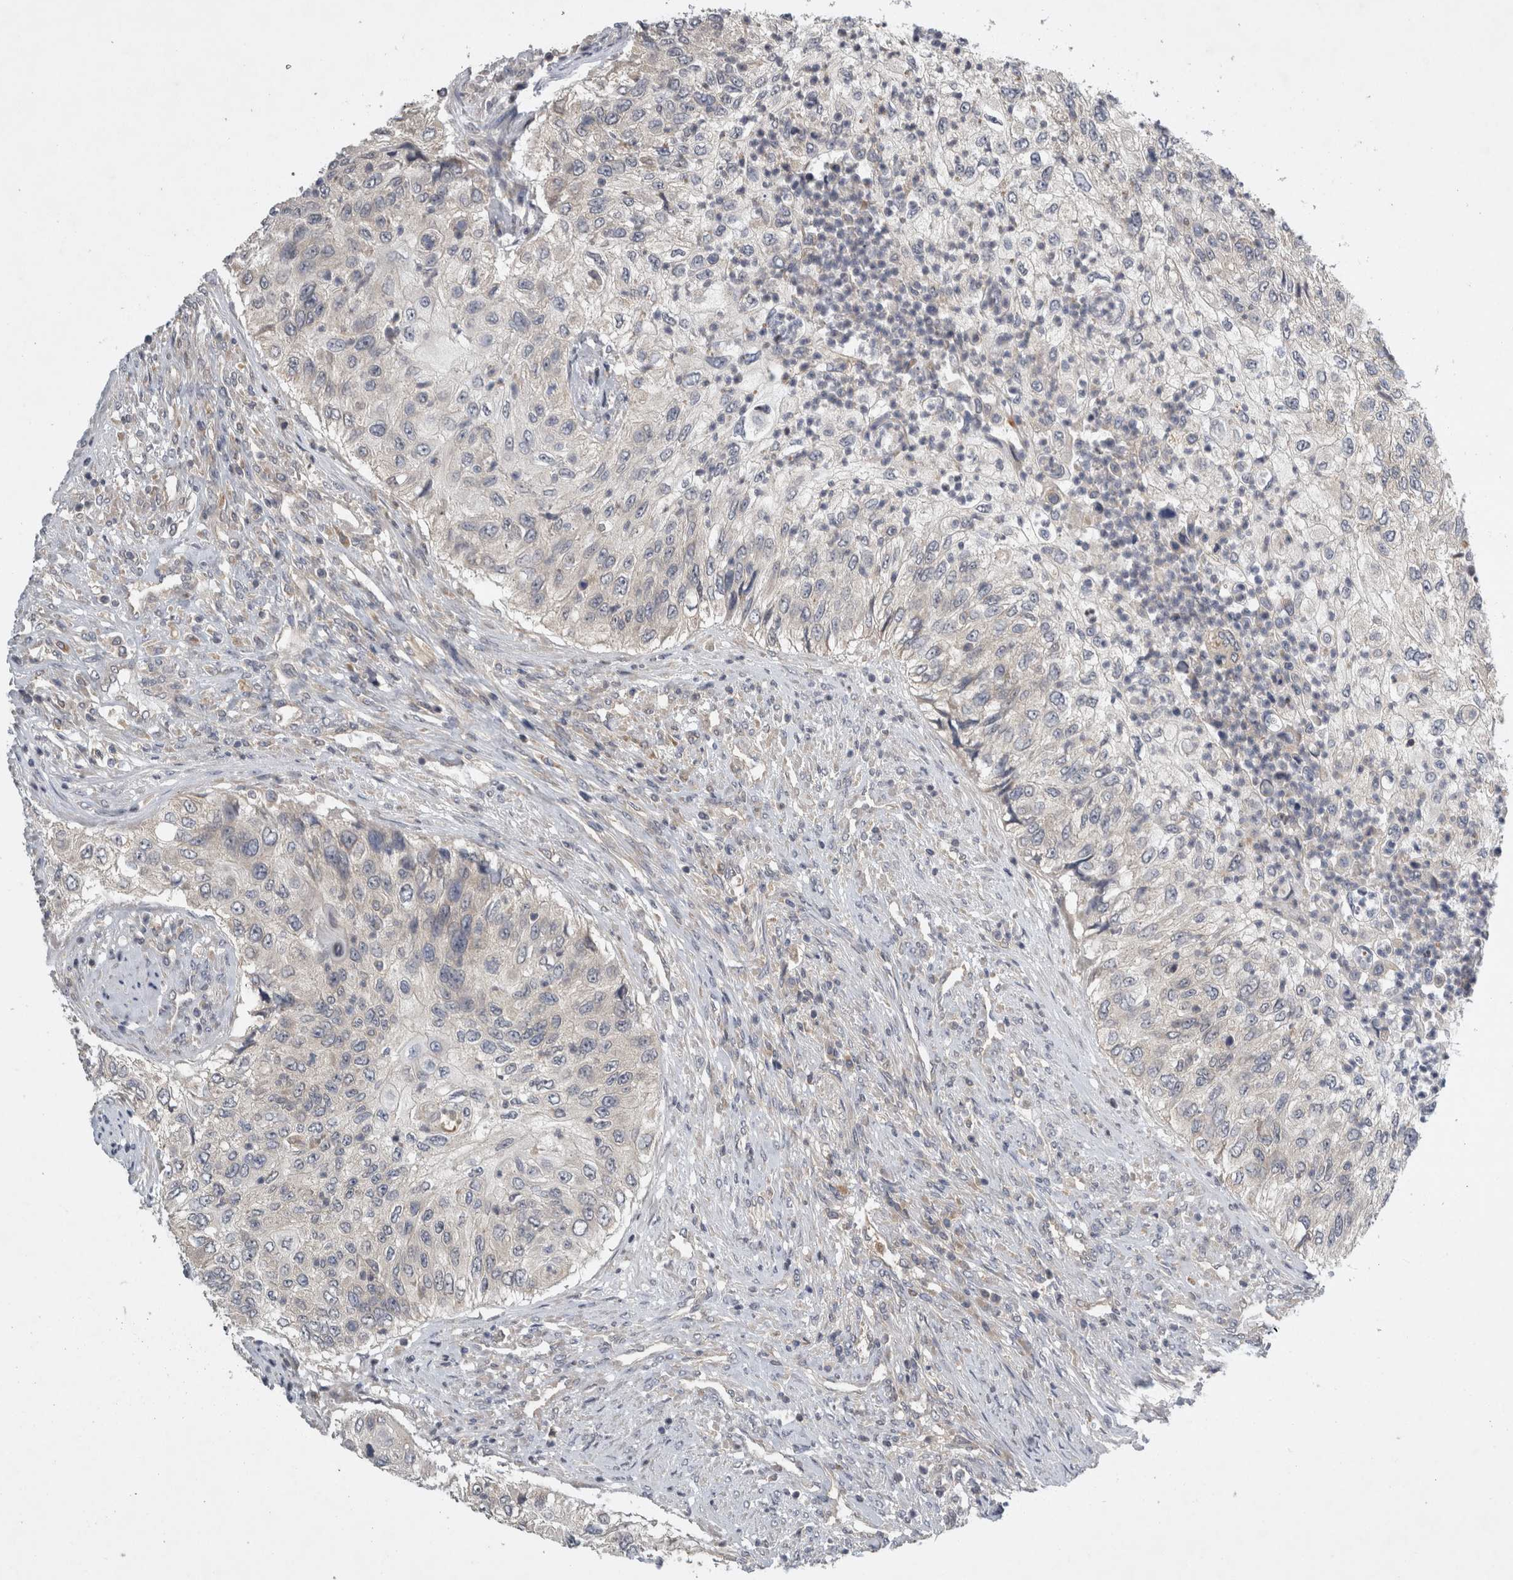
{"staining": {"intensity": "negative", "quantity": "none", "location": "none"}, "tissue": "urothelial cancer", "cell_type": "Tumor cells", "image_type": "cancer", "snomed": [{"axis": "morphology", "description": "Urothelial carcinoma, High grade"}, {"axis": "topography", "description": "Urinary bladder"}], "caption": "Immunohistochemical staining of human urothelial carcinoma (high-grade) exhibits no significant expression in tumor cells.", "gene": "AASDHPPT", "patient": {"sex": "female", "age": 60}}